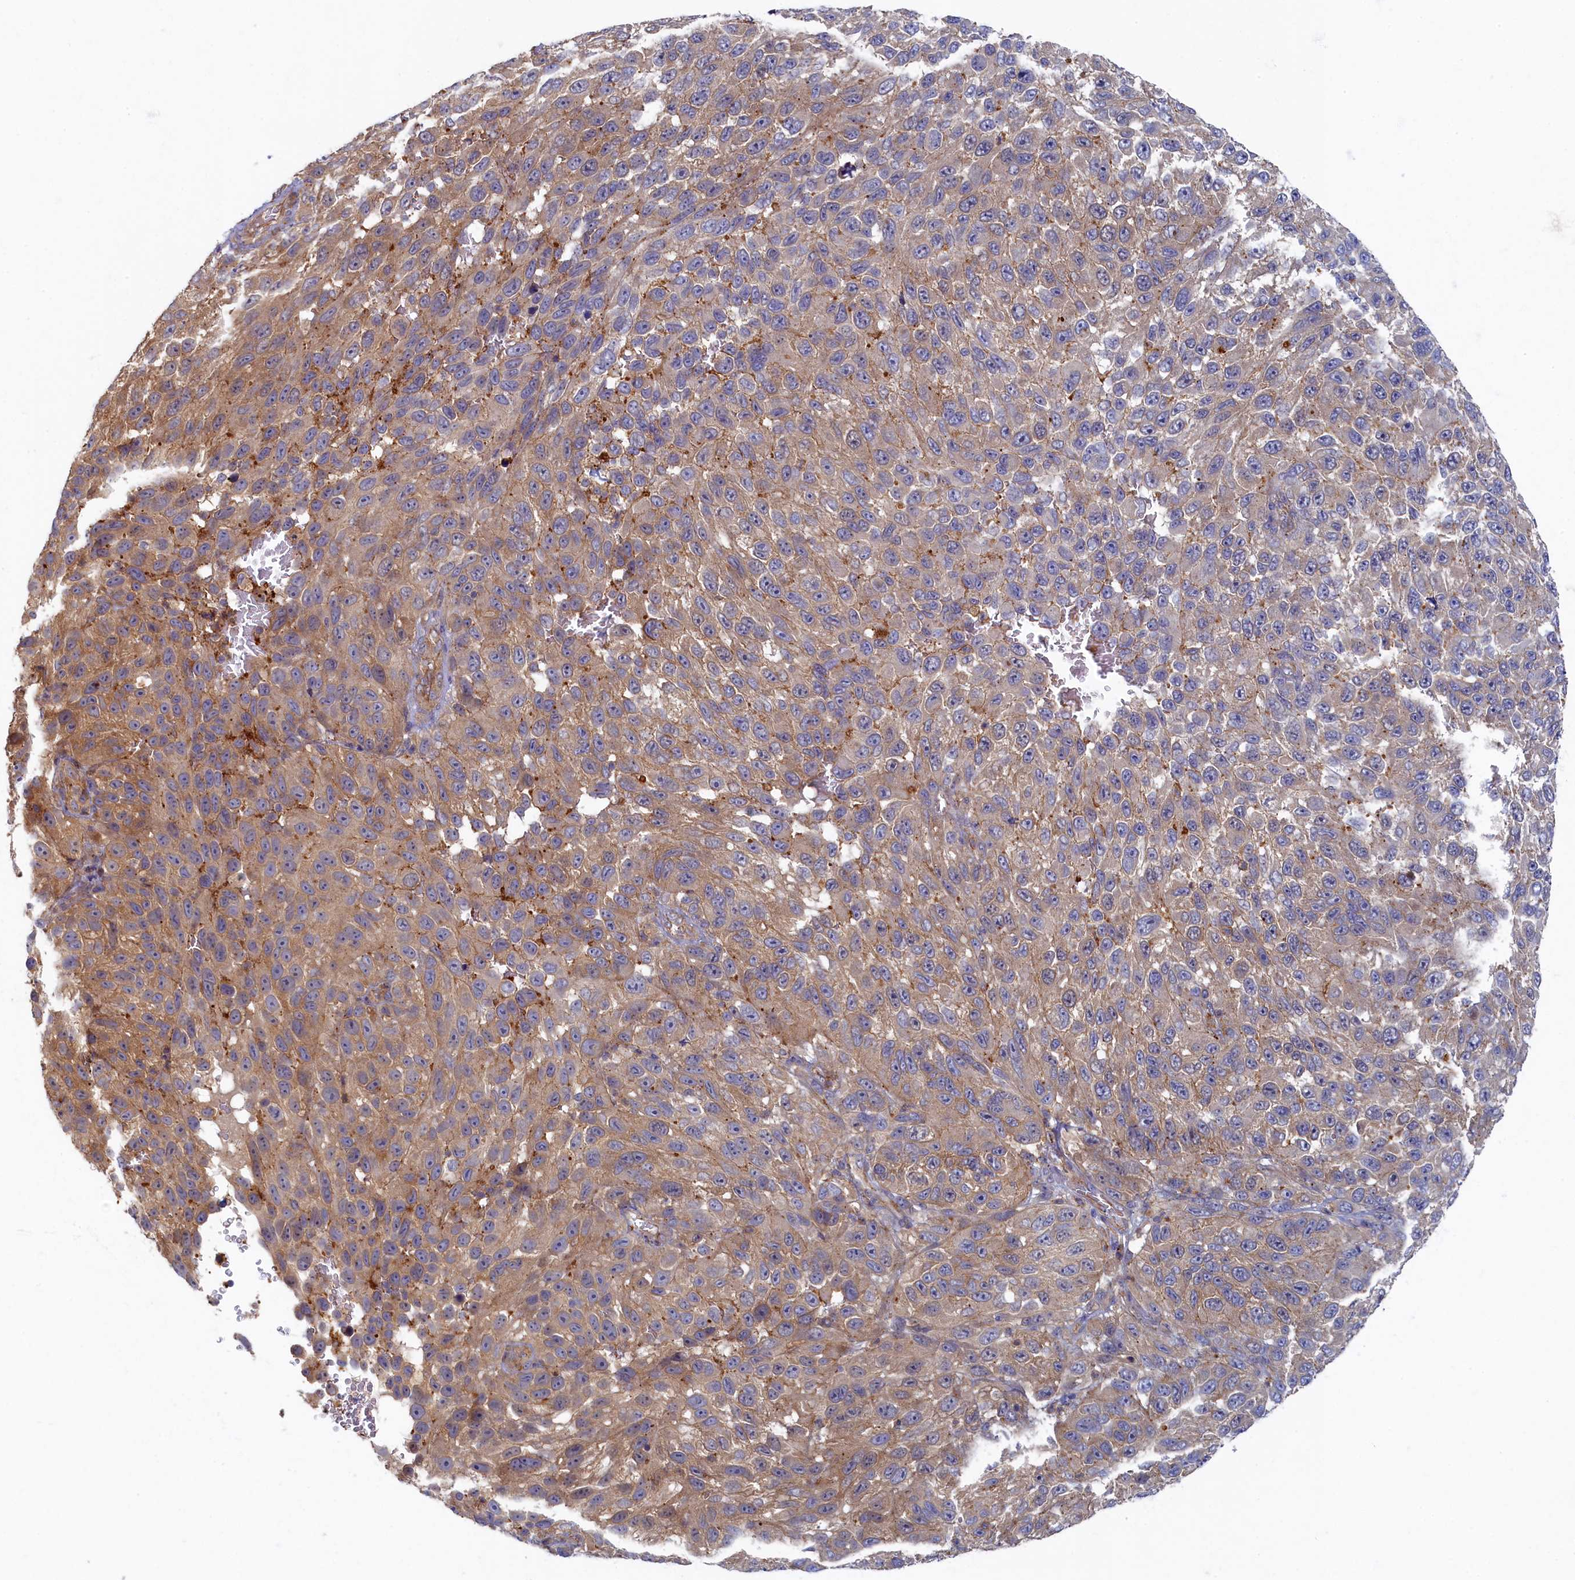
{"staining": {"intensity": "weak", "quantity": "25%-75%", "location": "cytoplasmic/membranous"}, "tissue": "melanoma", "cell_type": "Tumor cells", "image_type": "cancer", "snomed": [{"axis": "morphology", "description": "Malignant melanoma, NOS"}, {"axis": "topography", "description": "Skin"}], "caption": "Malignant melanoma stained for a protein reveals weak cytoplasmic/membranous positivity in tumor cells. The protein is shown in brown color, while the nuclei are stained blue.", "gene": "PSMG2", "patient": {"sex": "female", "age": 96}}